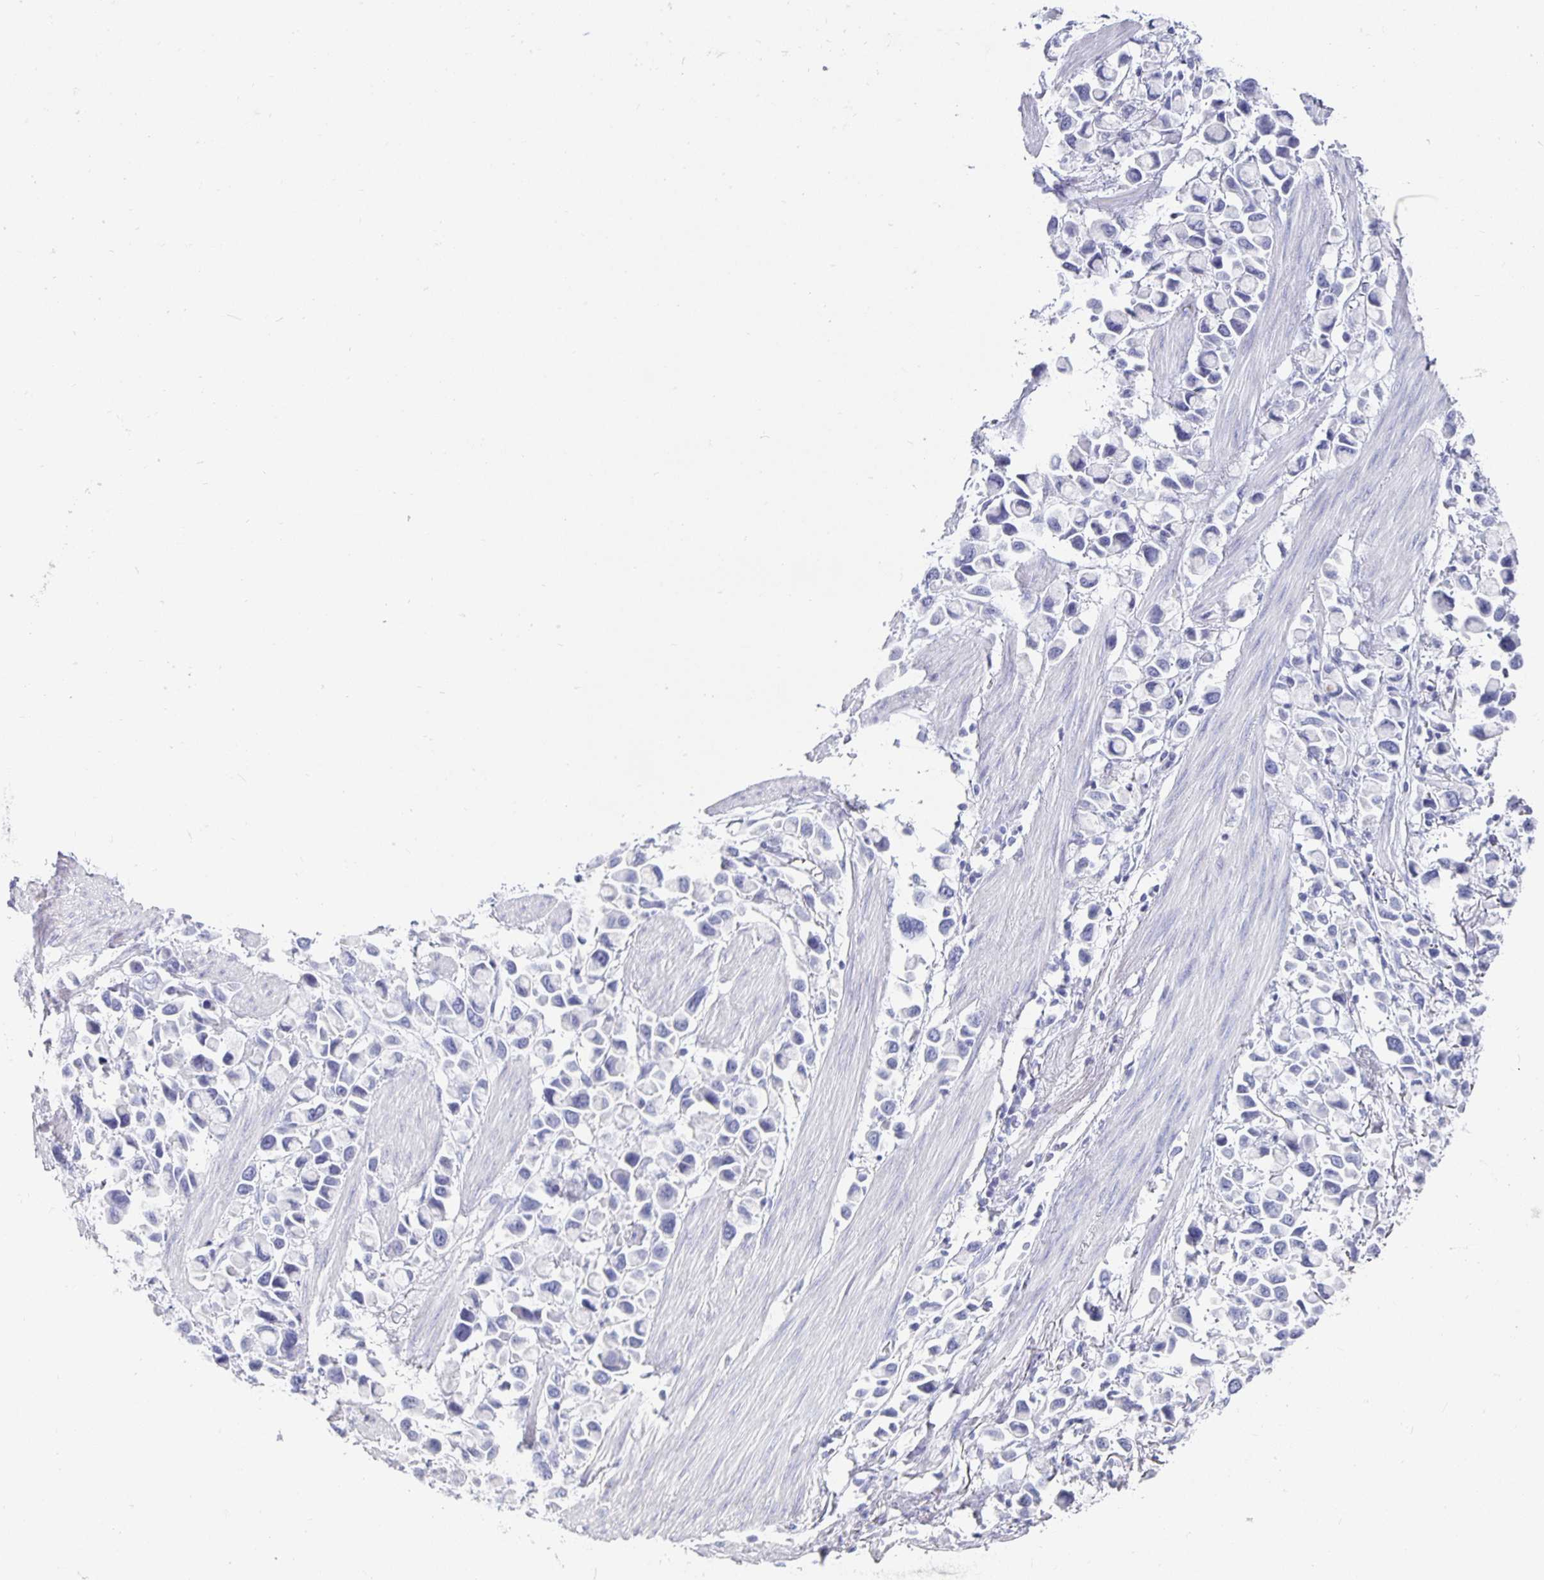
{"staining": {"intensity": "negative", "quantity": "none", "location": "none"}, "tissue": "stomach cancer", "cell_type": "Tumor cells", "image_type": "cancer", "snomed": [{"axis": "morphology", "description": "Adenocarcinoma, NOS"}, {"axis": "topography", "description": "Stomach"}], "caption": "Adenocarcinoma (stomach) stained for a protein using immunohistochemistry demonstrates no staining tumor cells.", "gene": "CHGA", "patient": {"sex": "female", "age": 81}}